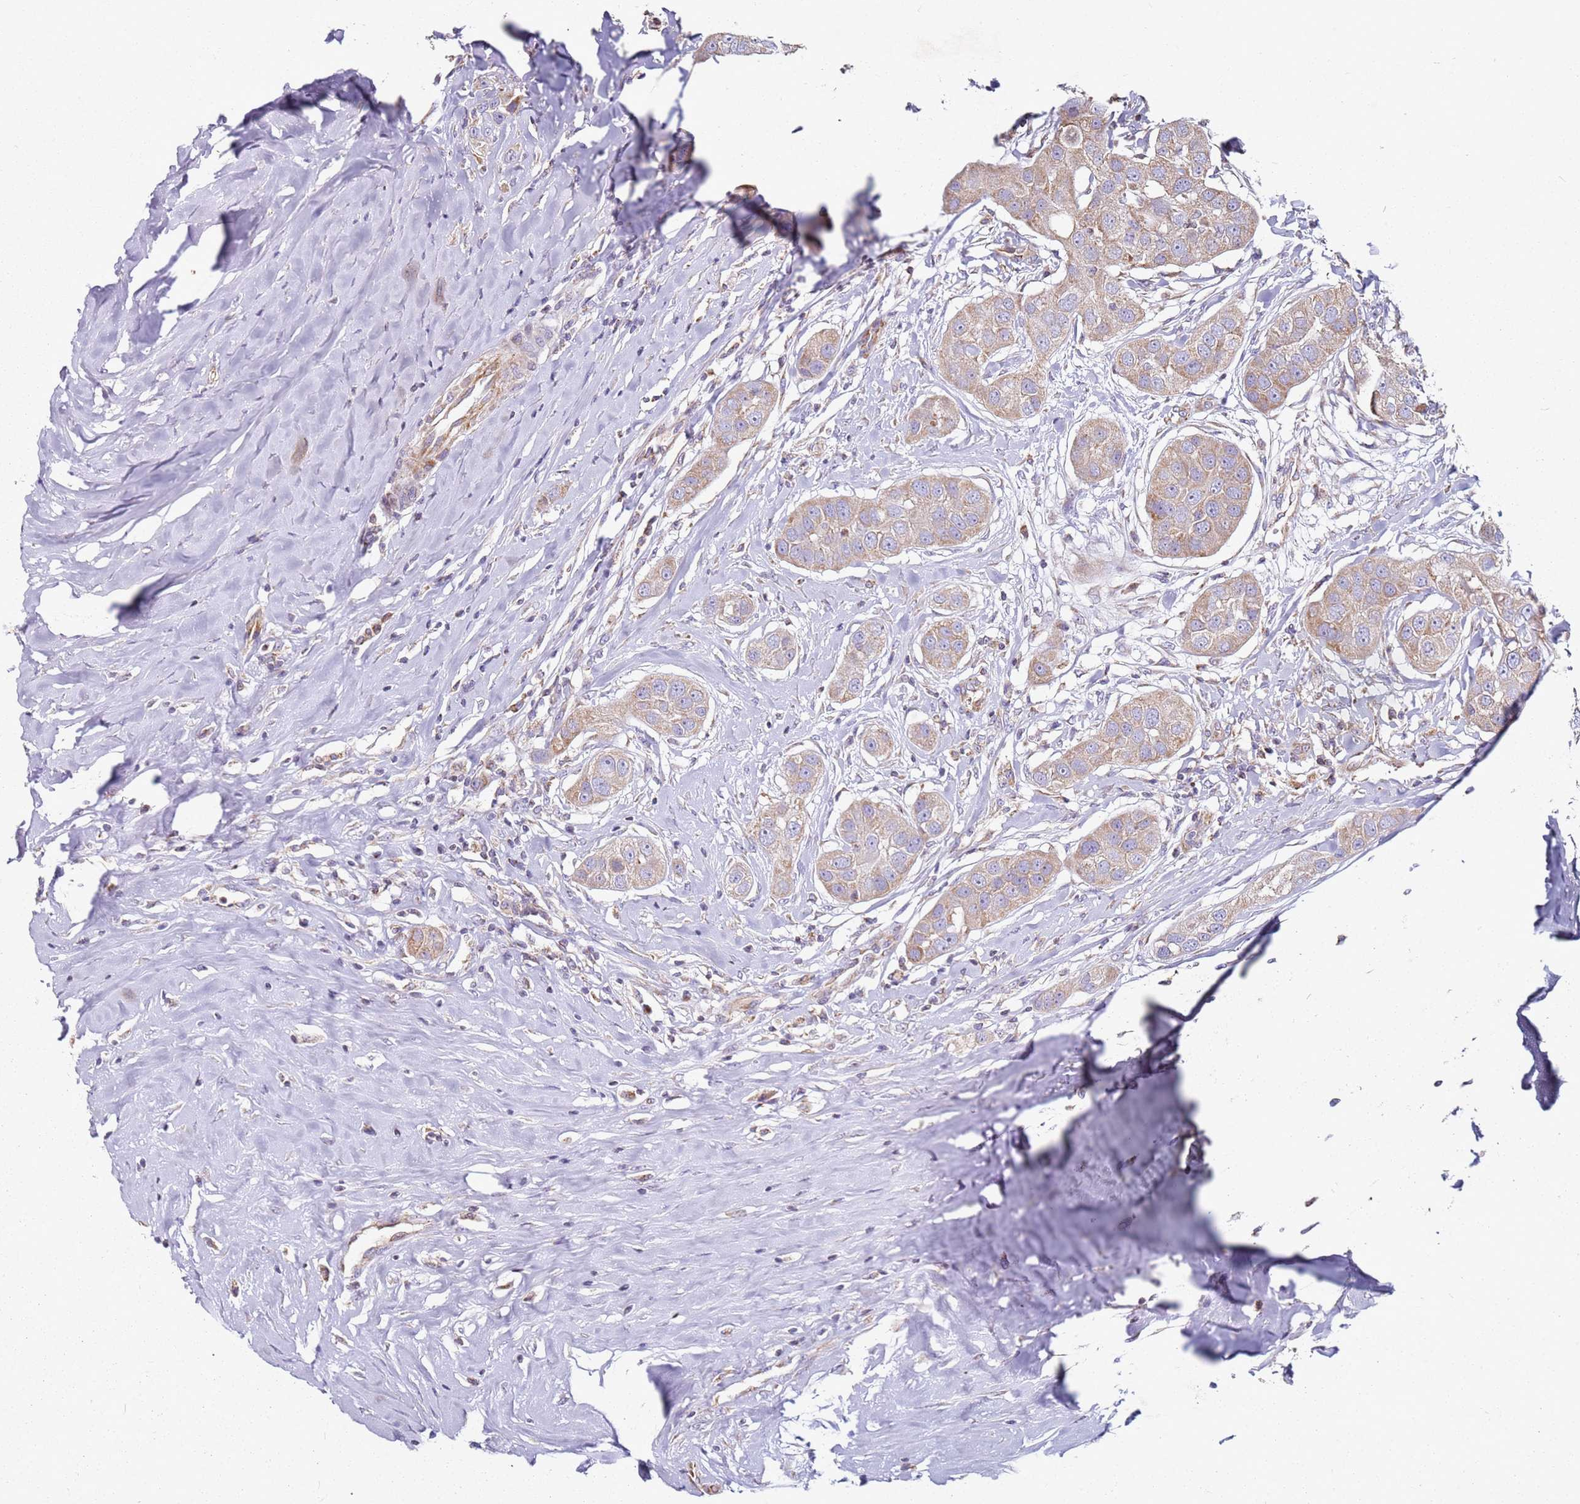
{"staining": {"intensity": "moderate", "quantity": ">75%", "location": "cytoplasmic/membranous"}, "tissue": "head and neck cancer", "cell_type": "Tumor cells", "image_type": "cancer", "snomed": [{"axis": "morphology", "description": "Normal tissue, NOS"}, {"axis": "morphology", "description": "Squamous cell carcinoma, NOS"}, {"axis": "topography", "description": "Skeletal muscle"}, {"axis": "topography", "description": "Head-Neck"}], "caption": "An immunohistochemistry image of neoplastic tissue is shown. Protein staining in brown highlights moderate cytoplasmic/membranous positivity in head and neck squamous cell carcinoma within tumor cells.", "gene": "ALS2", "patient": {"sex": "male", "age": 51}}